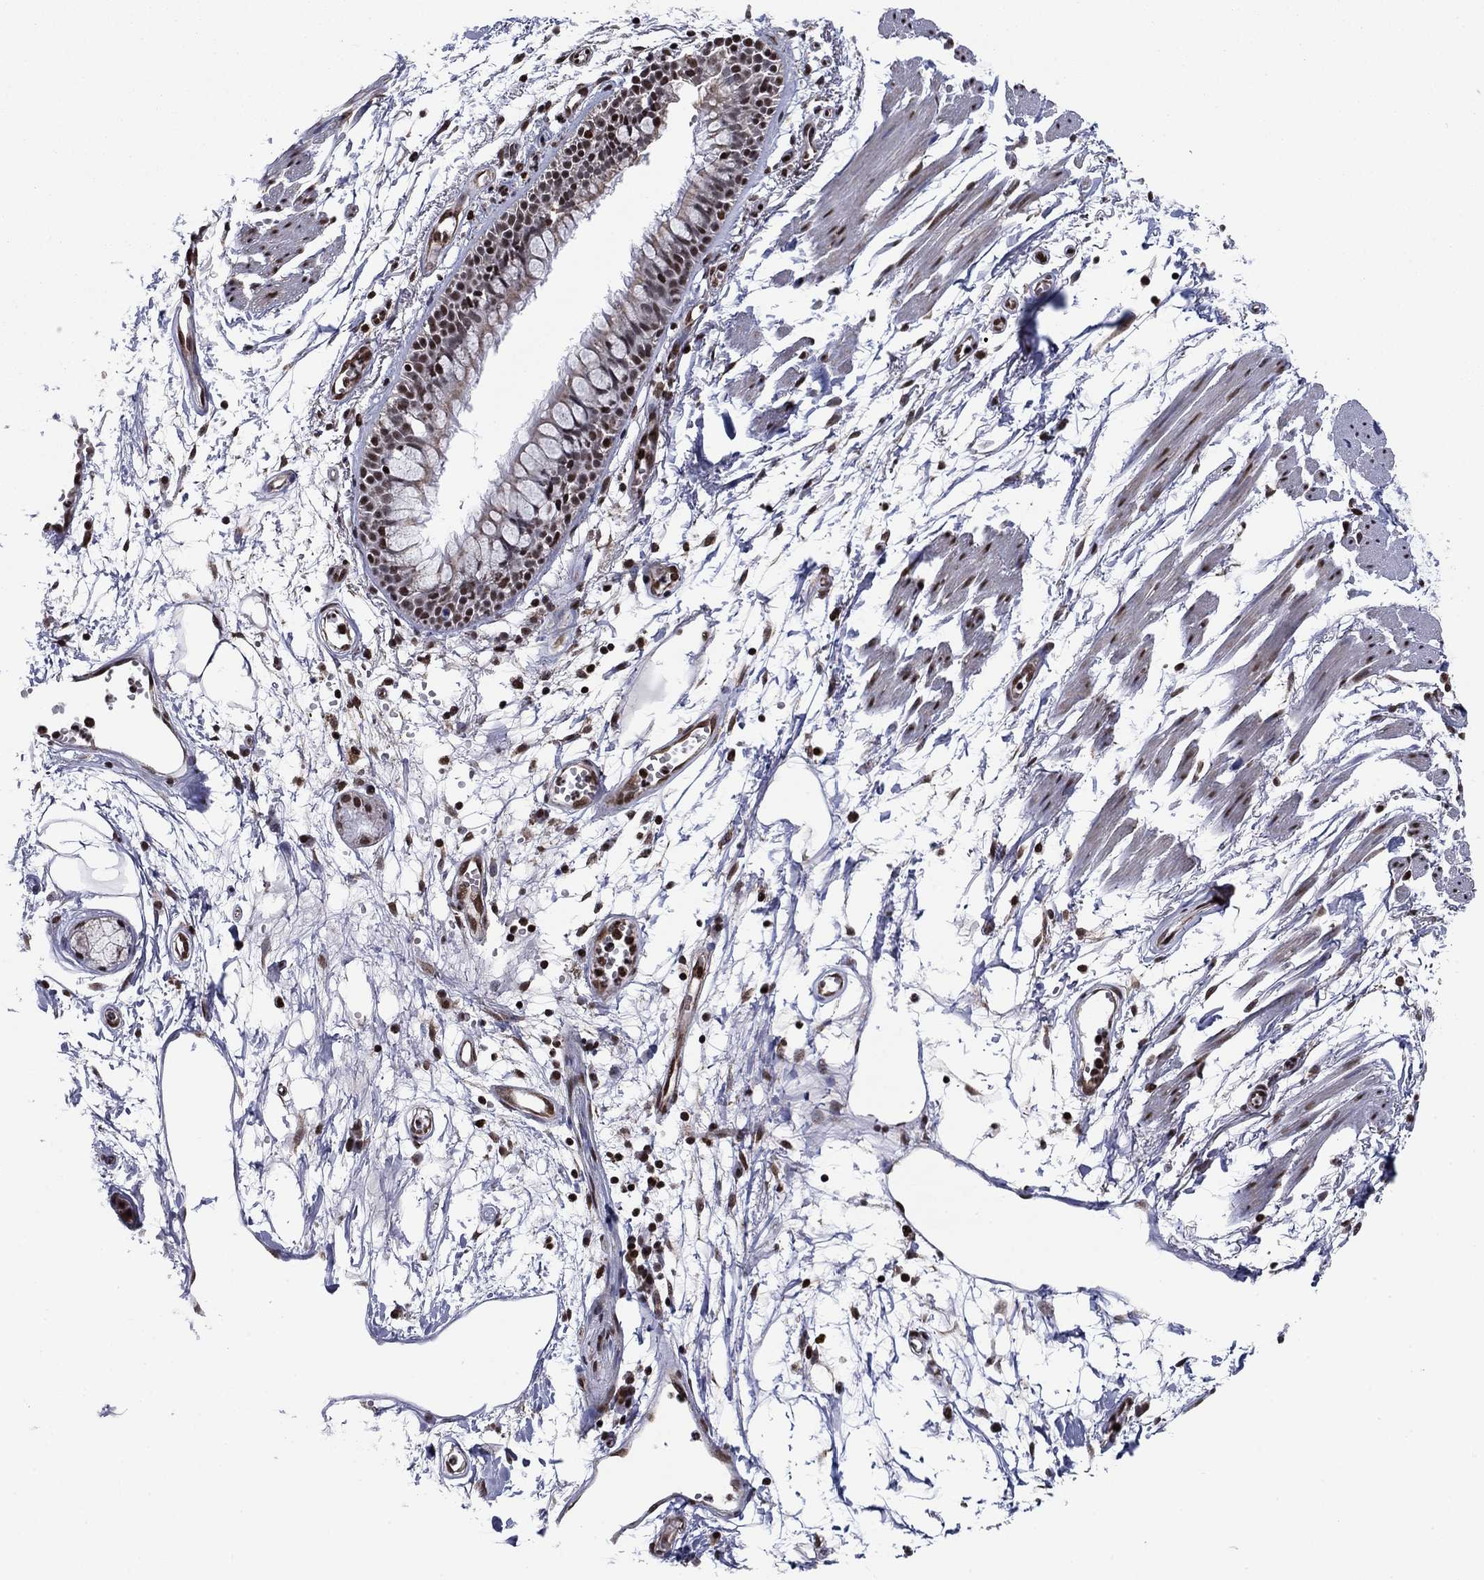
{"staining": {"intensity": "moderate", "quantity": "25%-75%", "location": "nuclear"}, "tissue": "adipose tissue", "cell_type": "Adipocytes", "image_type": "normal", "snomed": [{"axis": "morphology", "description": "Normal tissue, NOS"}, {"axis": "morphology", "description": "Squamous cell carcinoma, NOS"}, {"axis": "topography", "description": "Cartilage tissue"}, {"axis": "topography", "description": "Lung"}], "caption": "Adipocytes exhibit medium levels of moderate nuclear staining in approximately 25%-75% of cells in normal adipose tissue. (brown staining indicates protein expression, while blue staining denotes nuclei).", "gene": "N4BP2", "patient": {"sex": "male", "age": 66}}